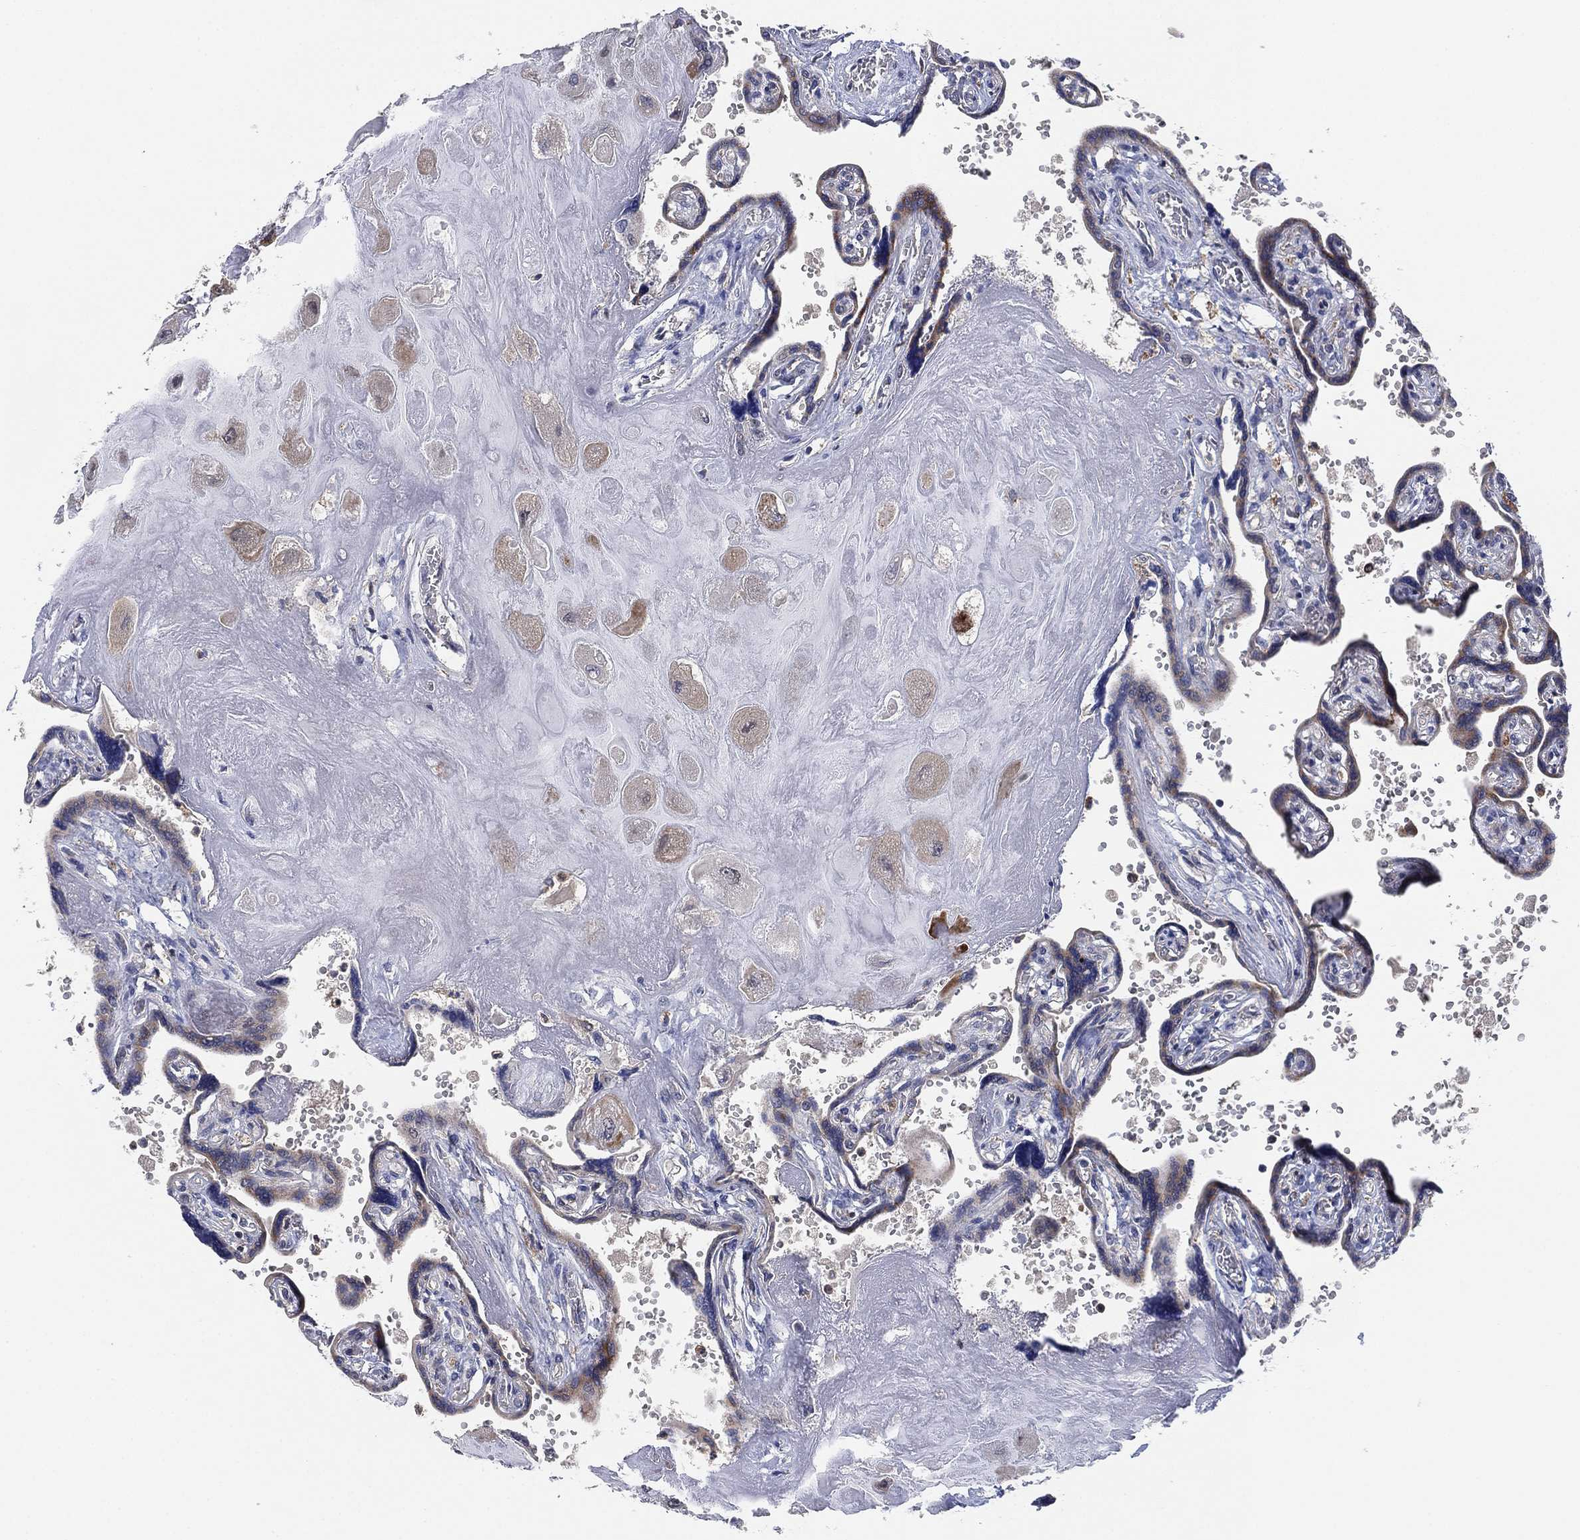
{"staining": {"intensity": "strong", "quantity": "25%-75%", "location": "cytoplasmic/membranous"}, "tissue": "placenta", "cell_type": "Trophoblastic cells", "image_type": "normal", "snomed": [{"axis": "morphology", "description": "Normal tissue, NOS"}, {"axis": "topography", "description": "Placenta"}], "caption": "The image shows immunohistochemical staining of benign placenta. There is strong cytoplasmic/membranous staining is seen in about 25%-75% of trophoblastic cells.", "gene": "FES", "patient": {"sex": "female", "age": 32}}